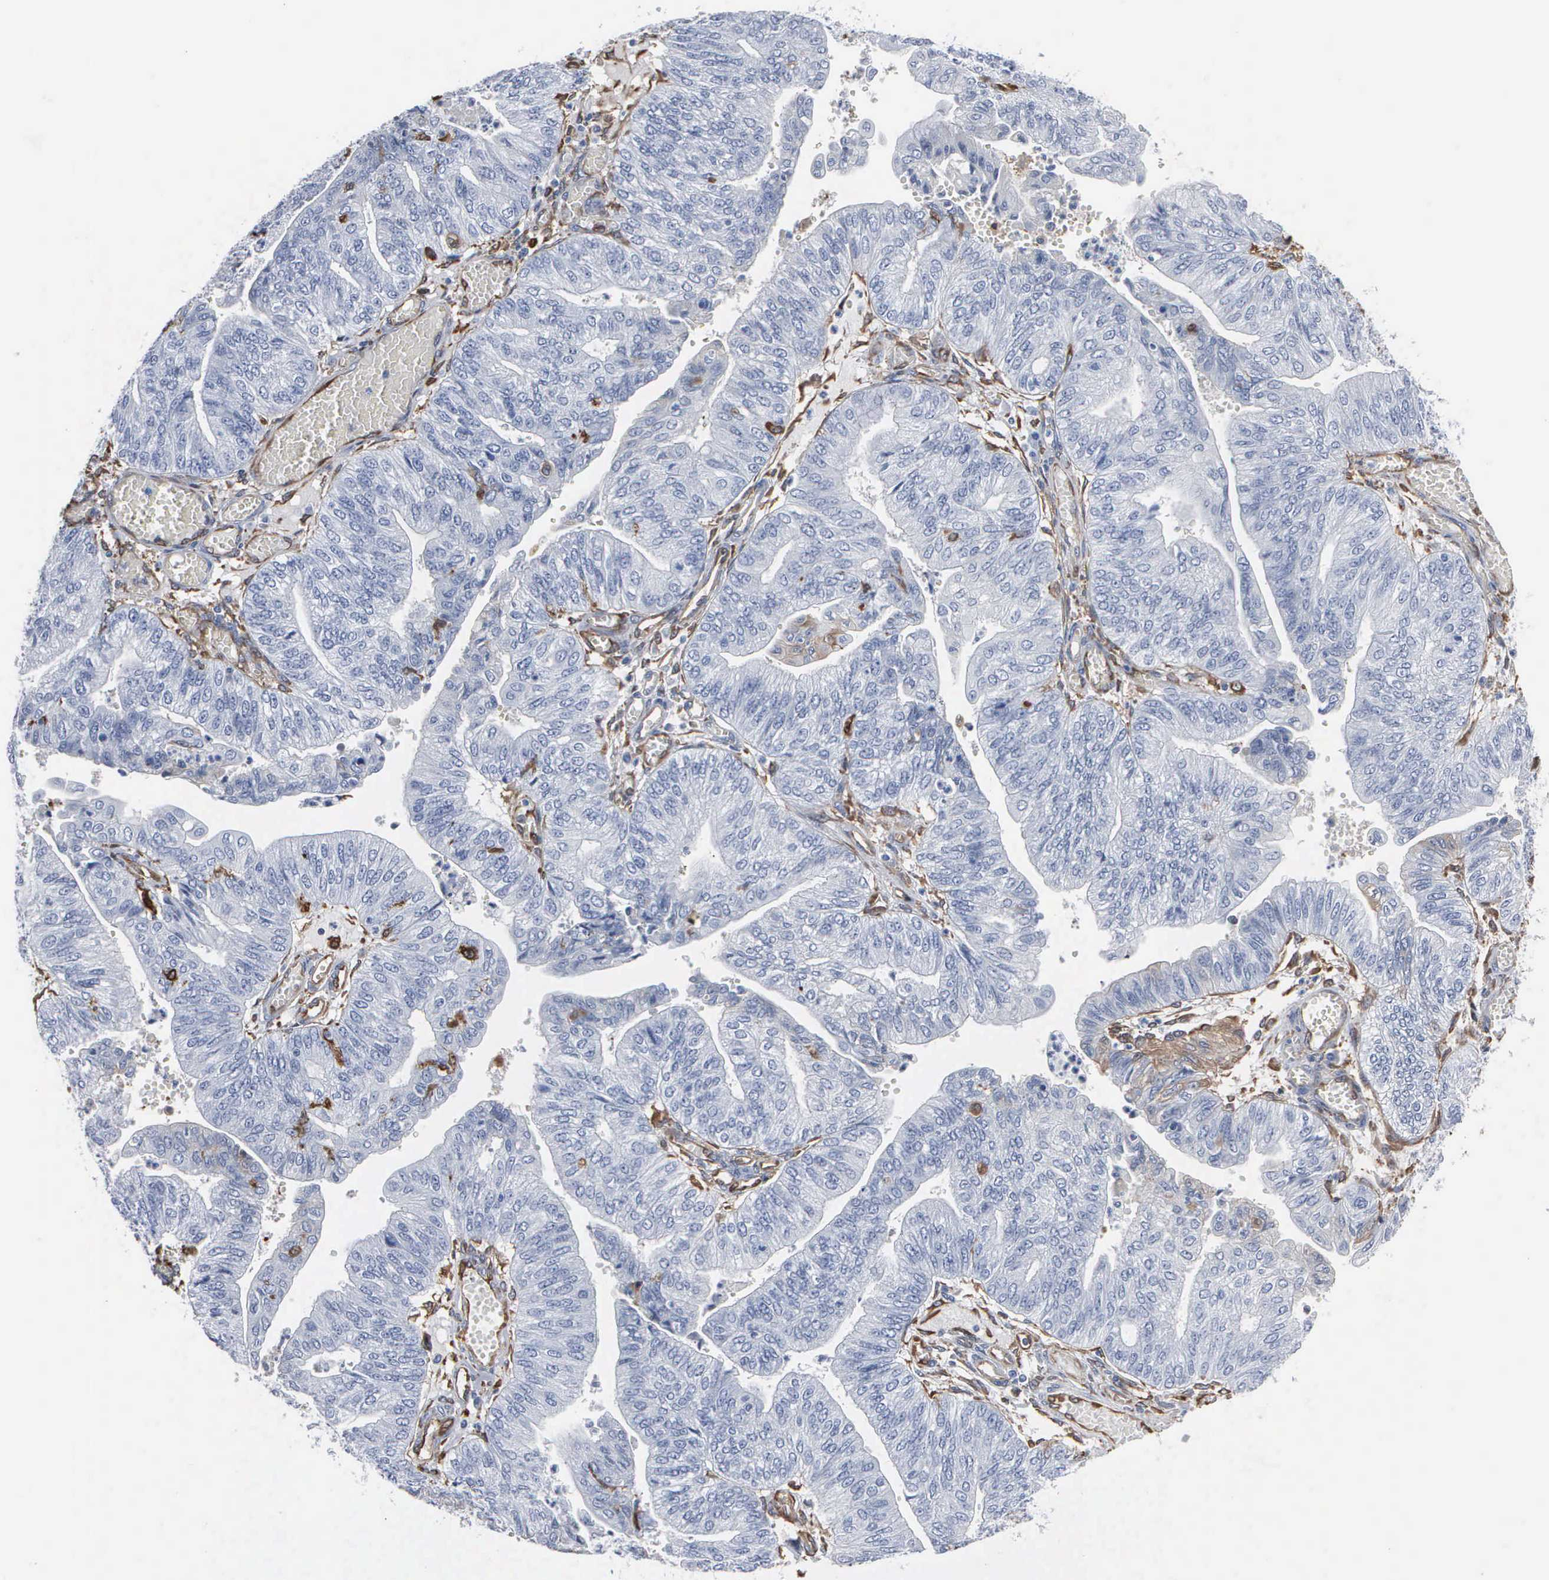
{"staining": {"intensity": "negative", "quantity": "none", "location": "none"}, "tissue": "endometrial cancer", "cell_type": "Tumor cells", "image_type": "cancer", "snomed": [{"axis": "morphology", "description": "Adenocarcinoma, NOS"}, {"axis": "topography", "description": "Endometrium"}], "caption": "IHC of endometrial adenocarcinoma displays no staining in tumor cells. Brightfield microscopy of IHC stained with DAB (3,3'-diaminobenzidine) (brown) and hematoxylin (blue), captured at high magnification.", "gene": "FSCN1", "patient": {"sex": "female", "age": 59}}